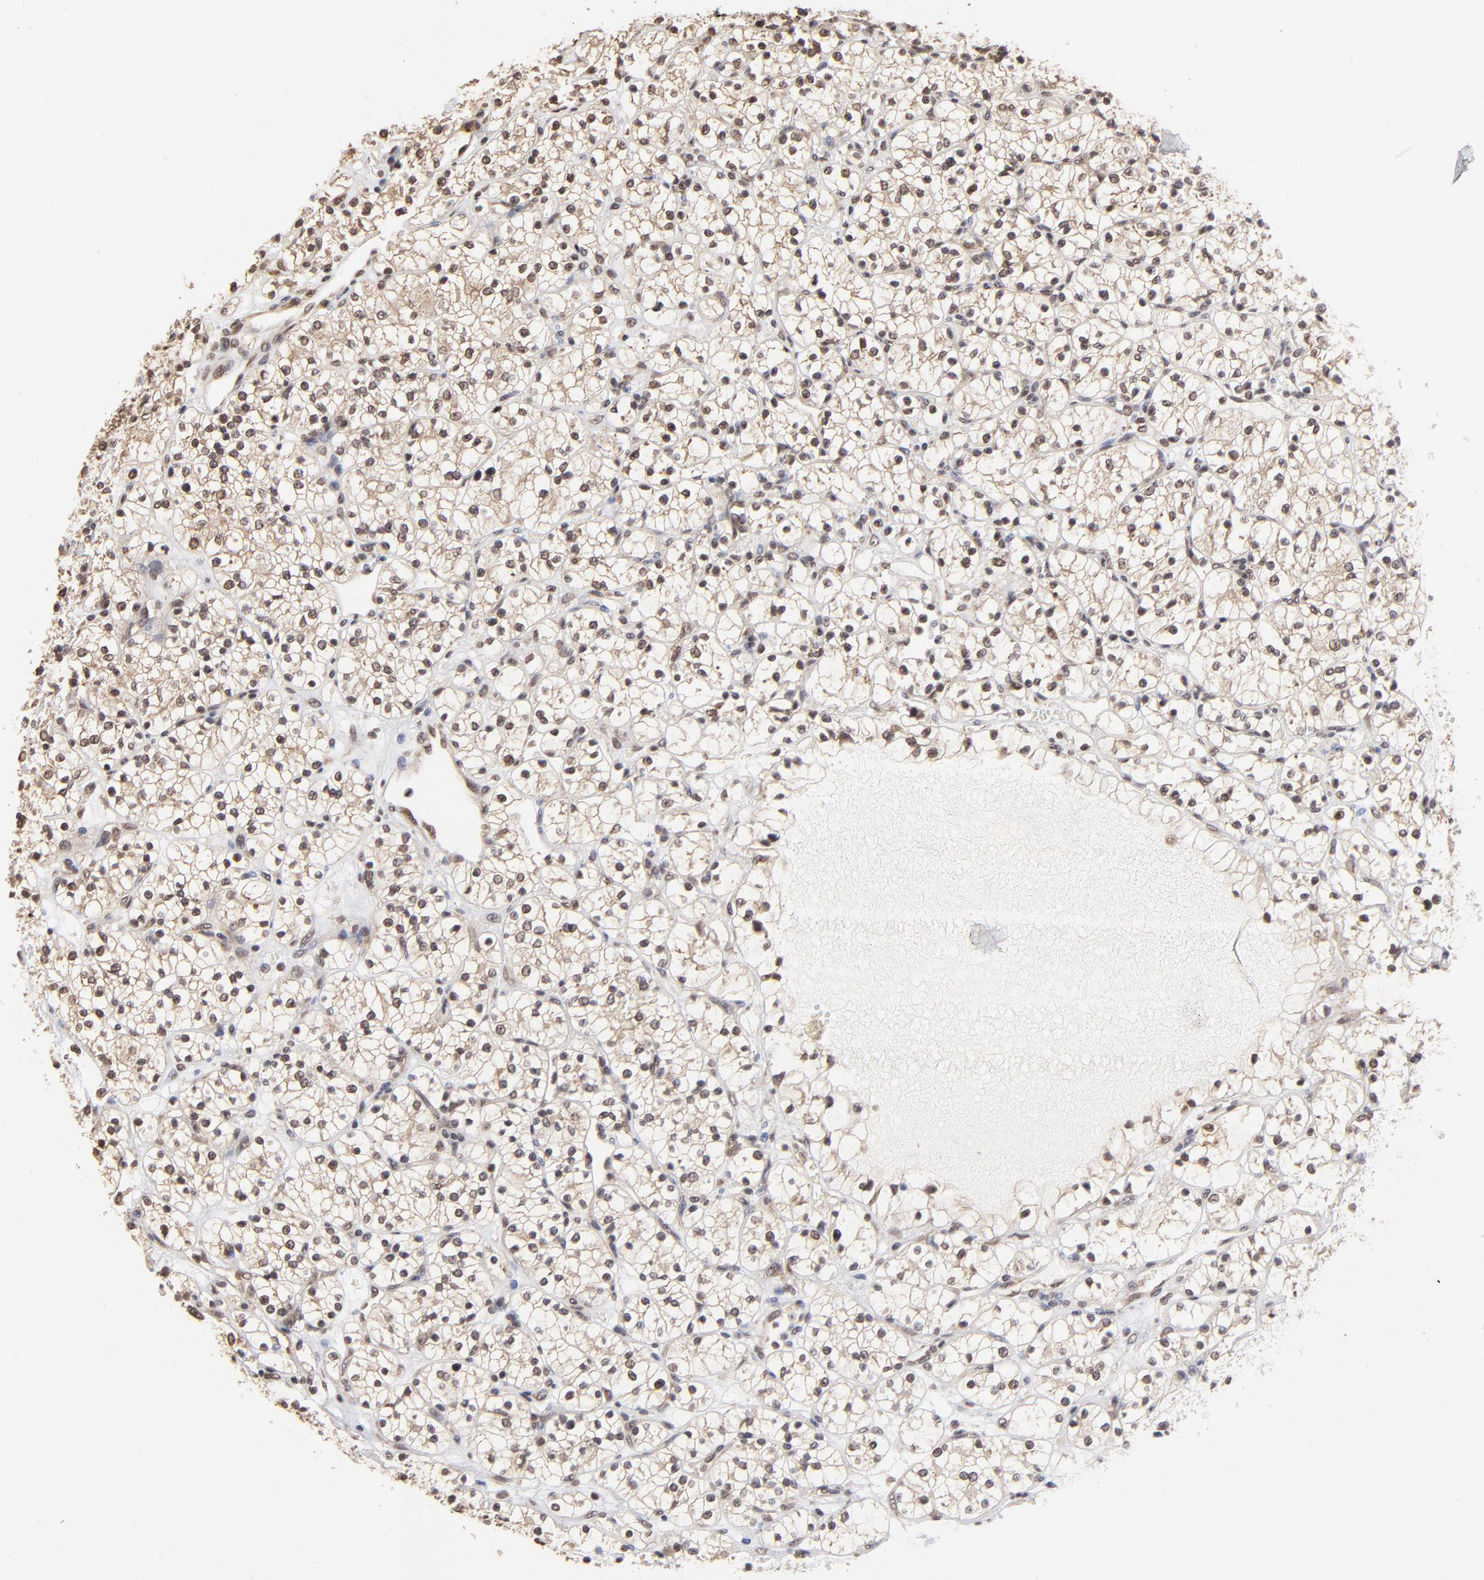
{"staining": {"intensity": "weak", "quantity": ">75%", "location": "nuclear"}, "tissue": "renal cancer", "cell_type": "Tumor cells", "image_type": "cancer", "snomed": [{"axis": "morphology", "description": "Adenocarcinoma, NOS"}, {"axis": "topography", "description": "Kidney"}], "caption": "The histopathology image reveals a brown stain indicating the presence of a protein in the nuclear of tumor cells in adenocarcinoma (renal). (IHC, brightfield microscopy, high magnification).", "gene": "BRPF1", "patient": {"sex": "female", "age": 60}}